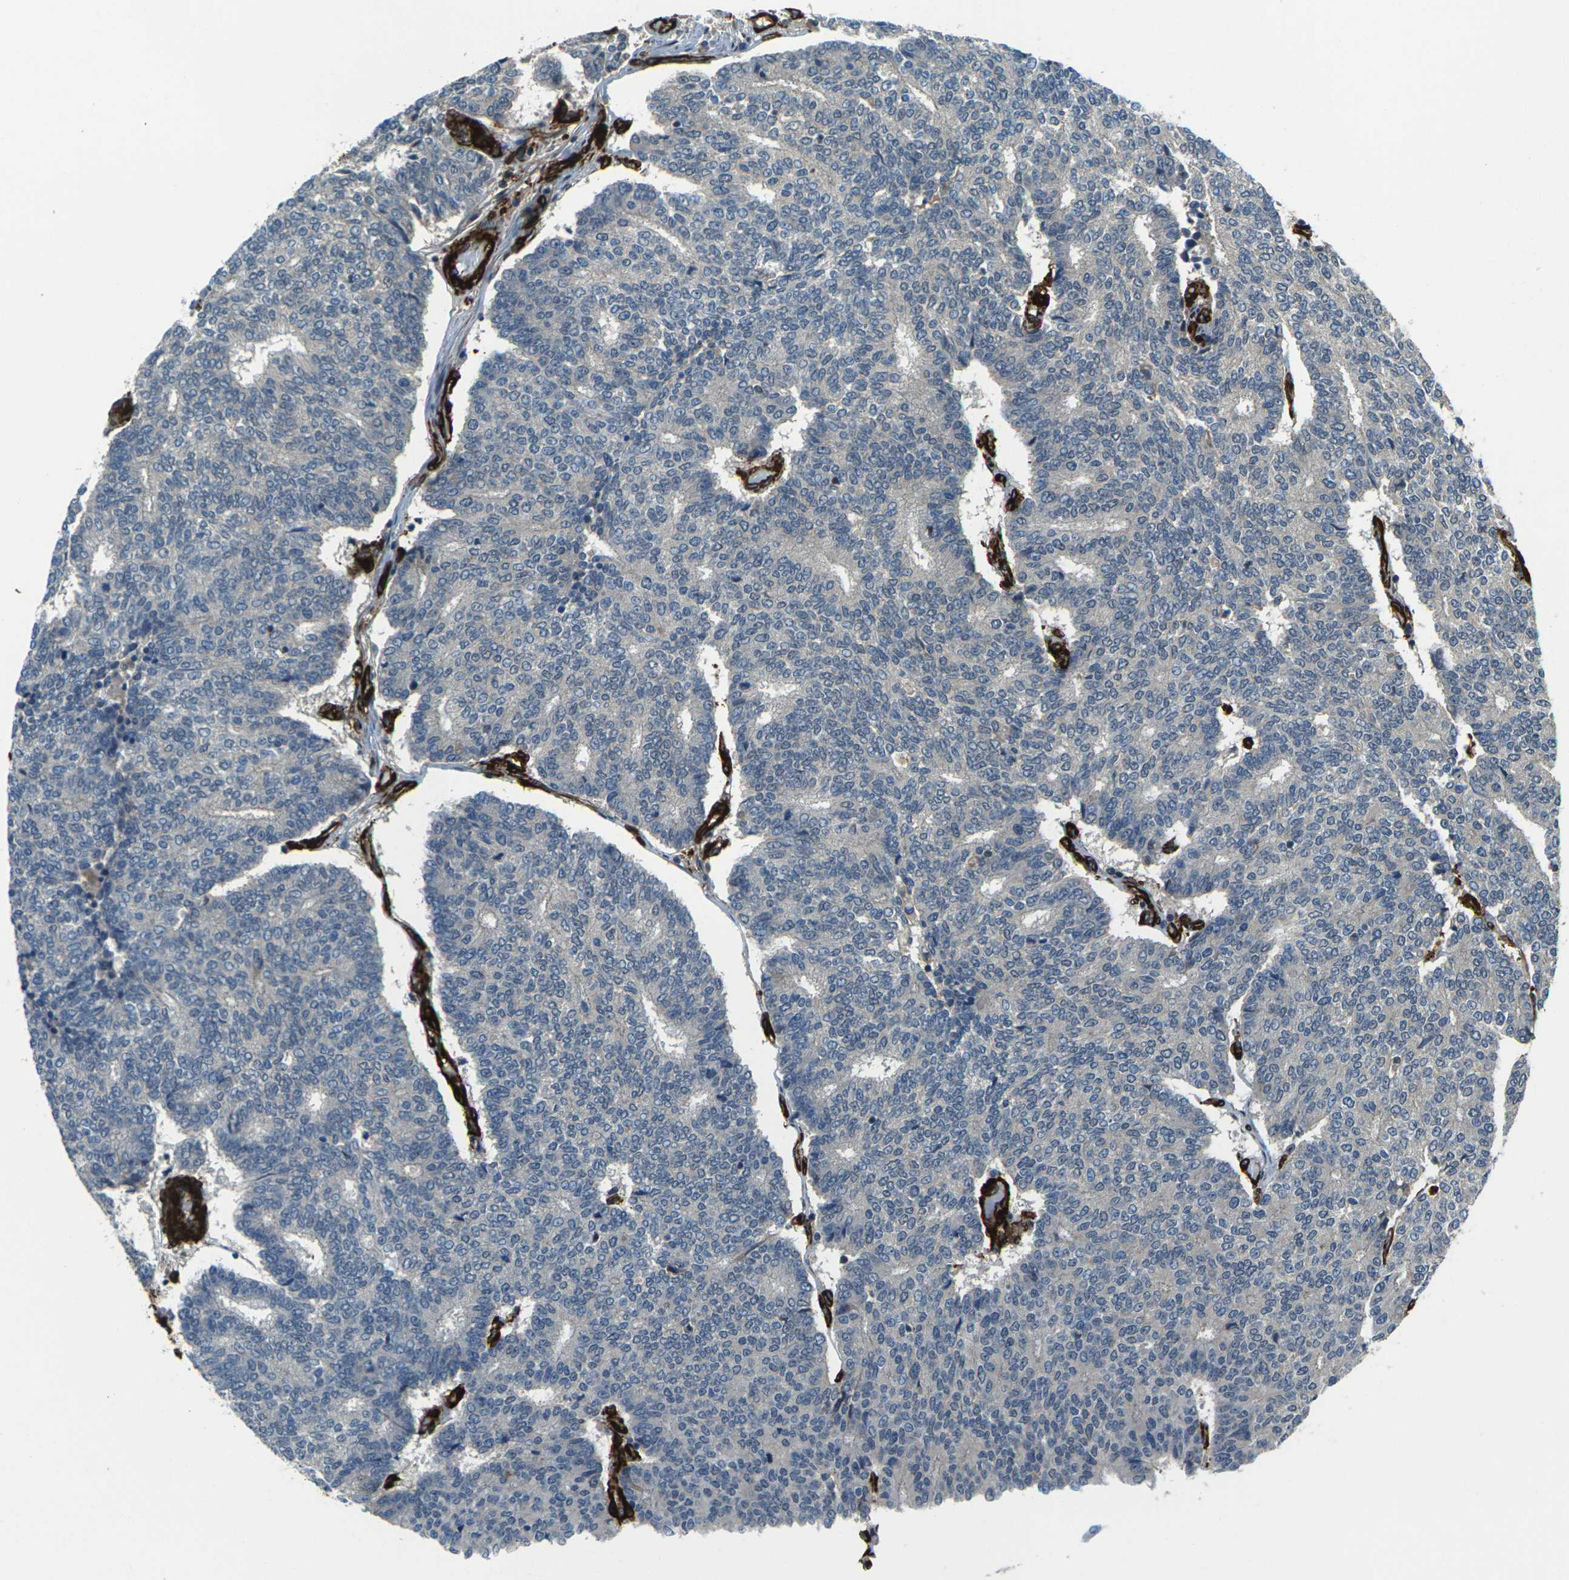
{"staining": {"intensity": "negative", "quantity": "none", "location": "none"}, "tissue": "prostate cancer", "cell_type": "Tumor cells", "image_type": "cancer", "snomed": [{"axis": "morphology", "description": "Normal tissue, NOS"}, {"axis": "morphology", "description": "Adenocarcinoma, High grade"}, {"axis": "topography", "description": "Prostate"}, {"axis": "topography", "description": "Seminal veicle"}], "caption": "Tumor cells show no significant expression in prostate adenocarcinoma (high-grade).", "gene": "GRAMD1C", "patient": {"sex": "male", "age": 55}}